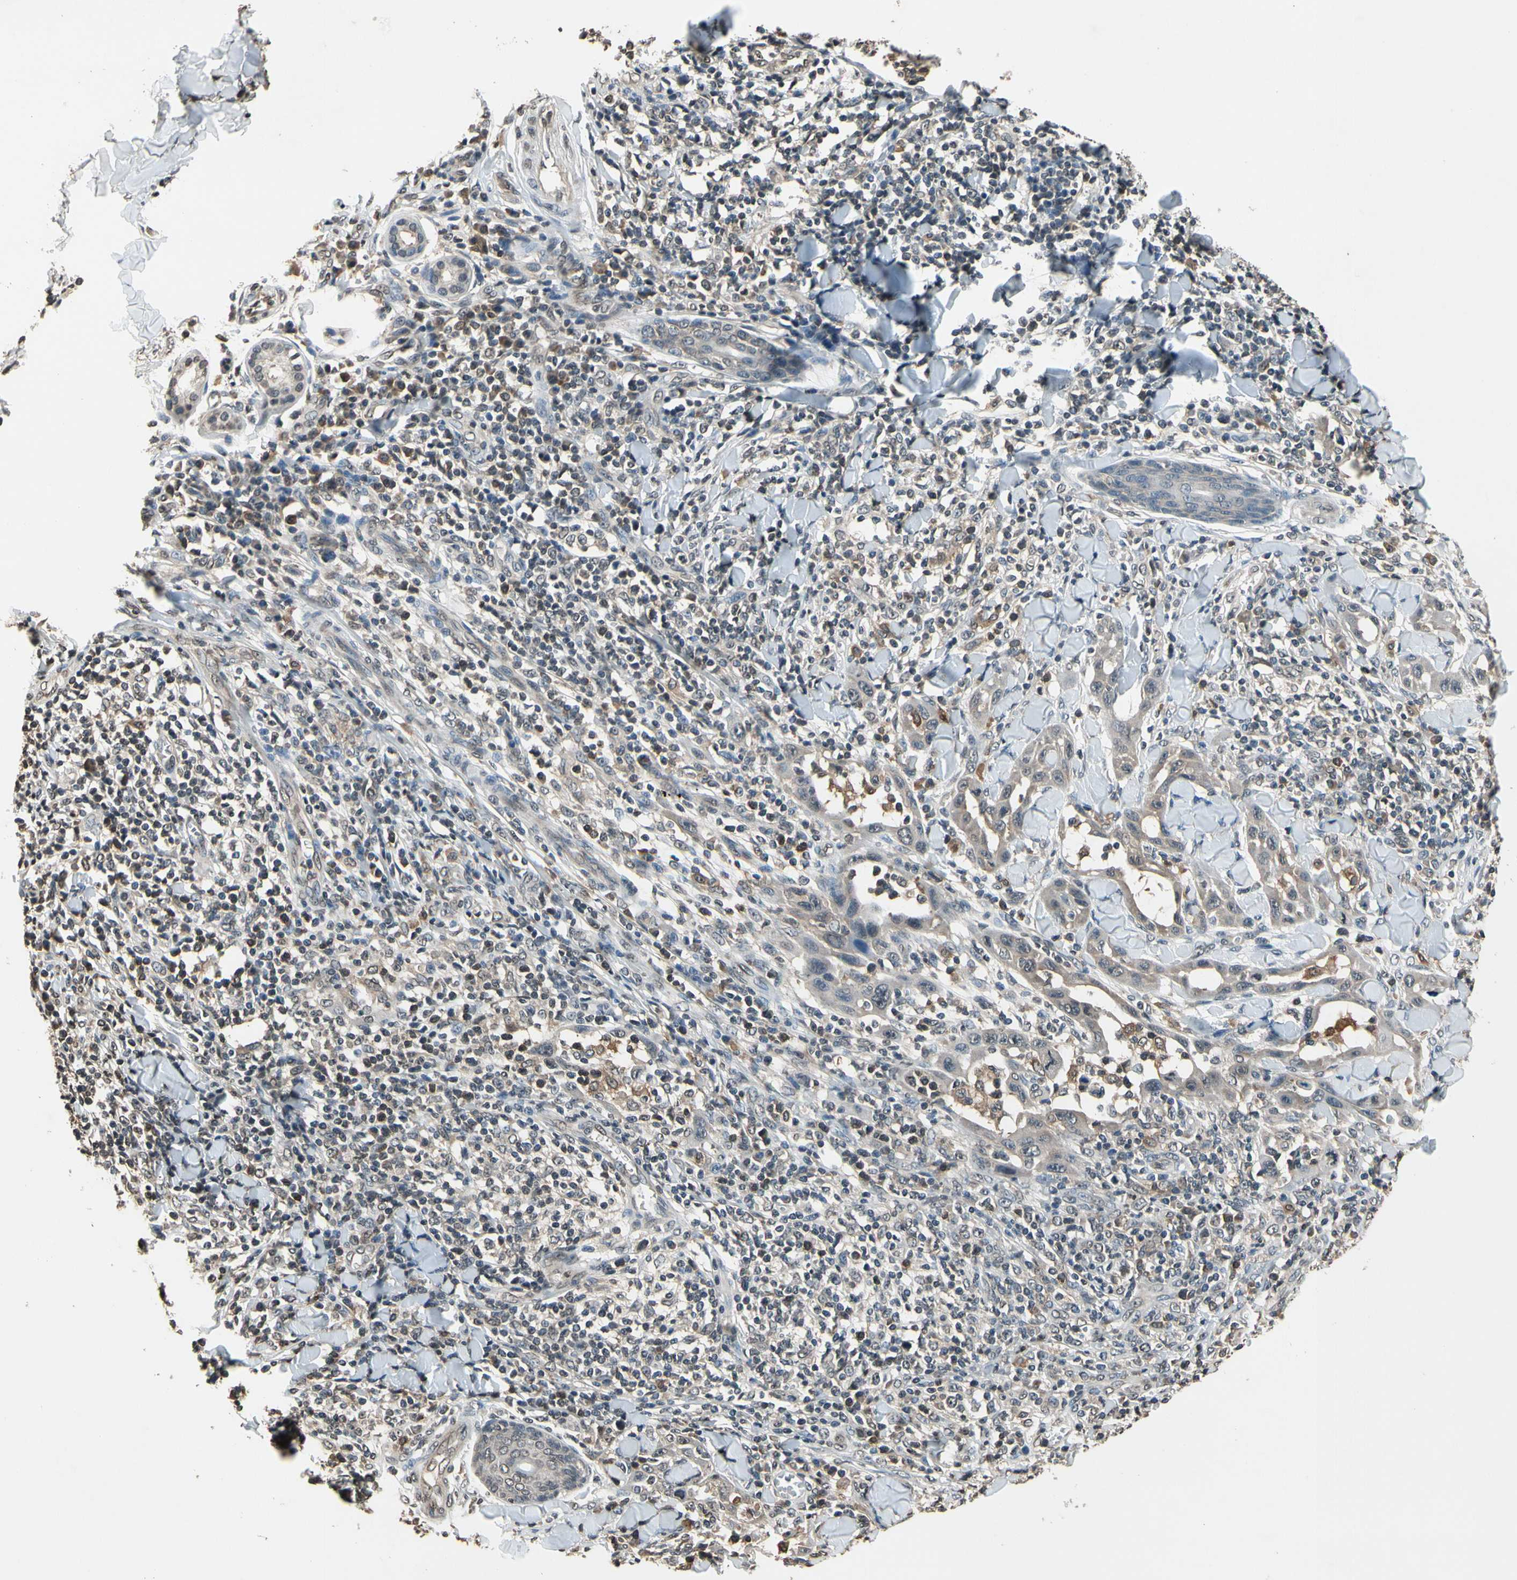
{"staining": {"intensity": "moderate", "quantity": "25%-75%", "location": "cytoplasmic/membranous"}, "tissue": "skin cancer", "cell_type": "Tumor cells", "image_type": "cancer", "snomed": [{"axis": "morphology", "description": "Squamous cell carcinoma, NOS"}, {"axis": "topography", "description": "Skin"}], "caption": "DAB (3,3'-diaminobenzidine) immunohistochemical staining of human skin cancer exhibits moderate cytoplasmic/membranous protein positivity in about 25%-75% of tumor cells. The protein is shown in brown color, while the nuclei are stained blue.", "gene": "GCLC", "patient": {"sex": "male", "age": 24}}